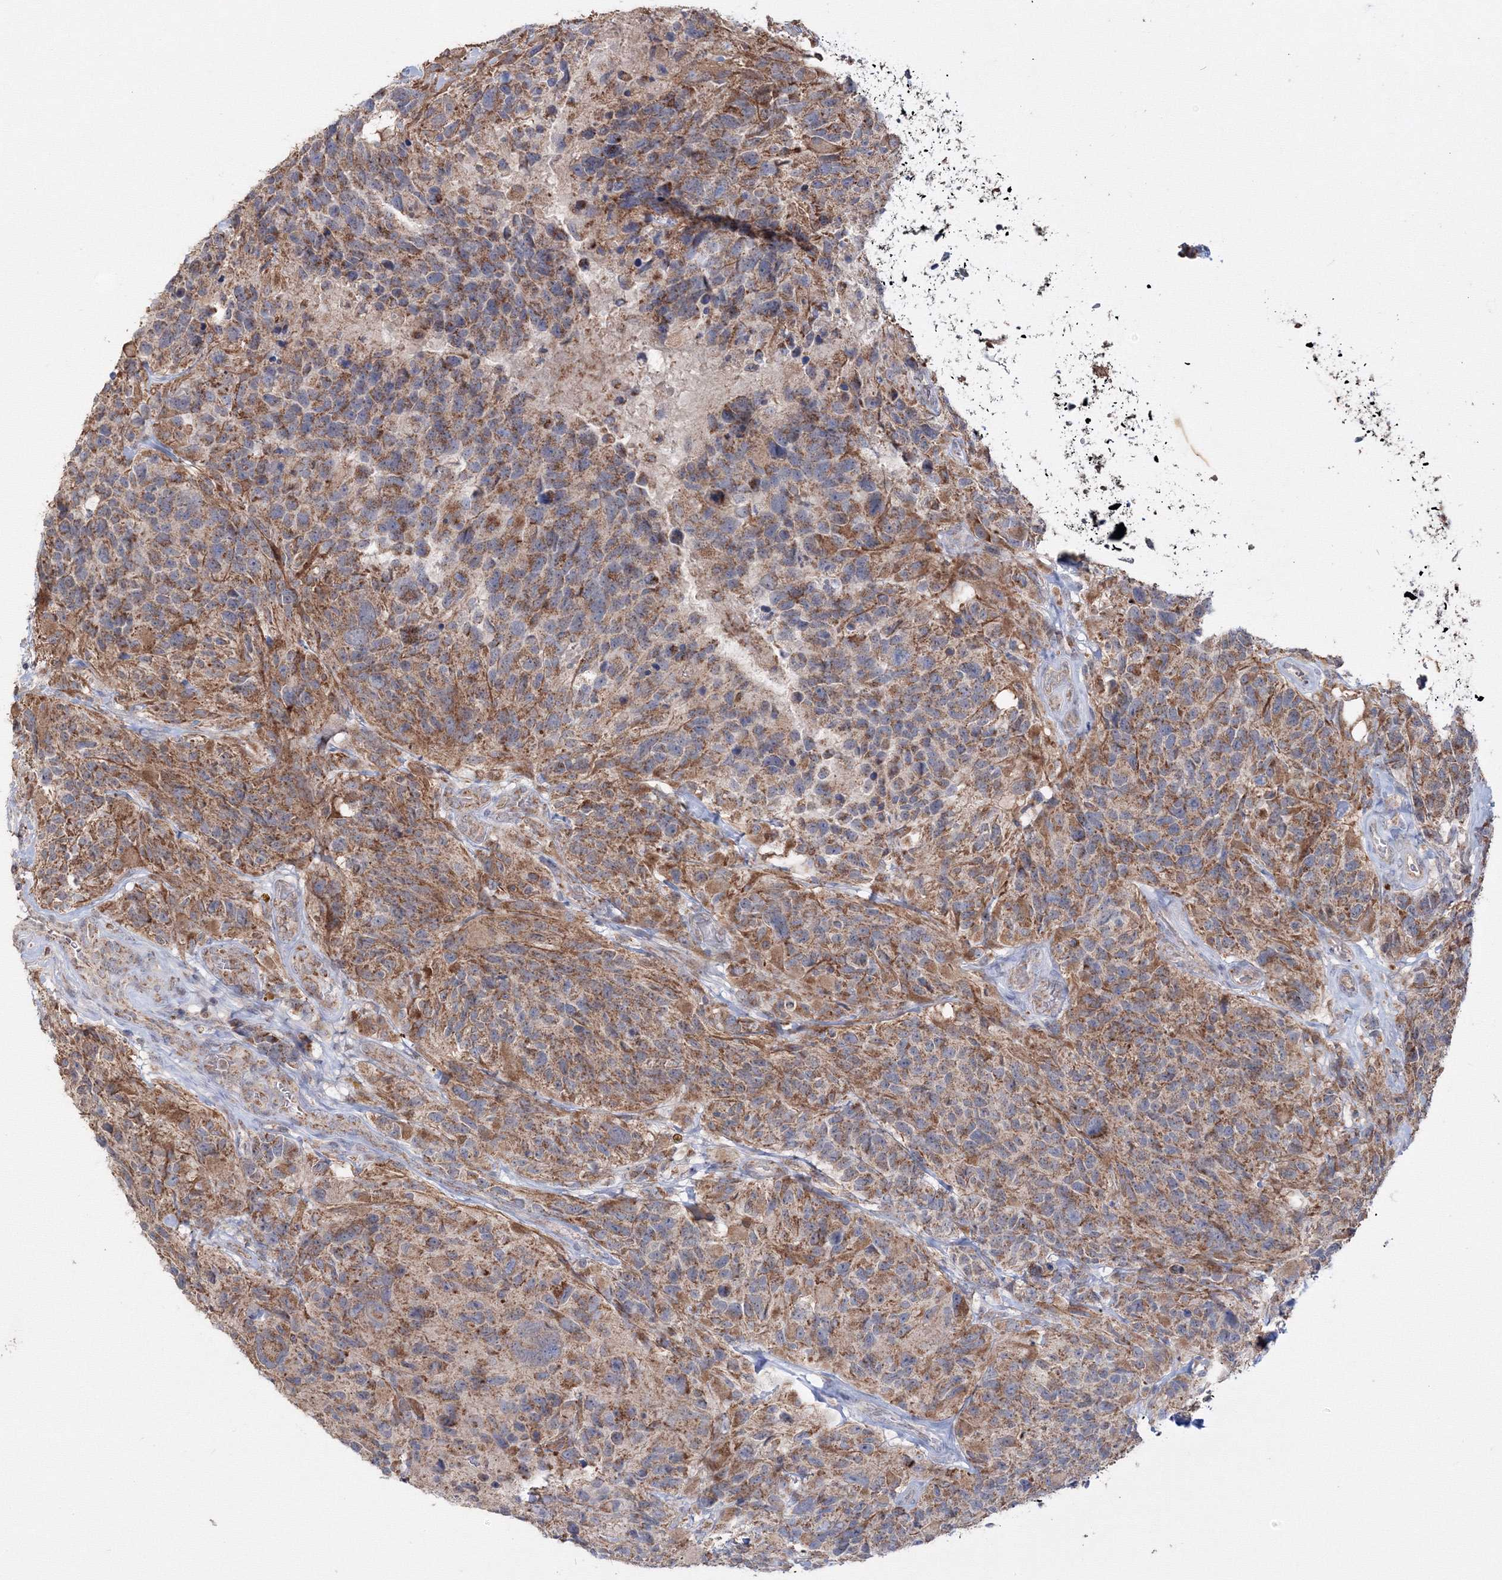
{"staining": {"intensity": "weak", "quantity": "25%-75%", "location": "cytoplasmic/membranous"}, "tissue": "glioma", "cell_type": "Tumor cells", "image_type": "cancer", "snomed": [{"axis": "morphology", "description": "Glioma, malignant, High grade"}, {"axis": "topography", "description": "Brain"}], "caption": "Glioma stained with a protein marker shows weak staining in tumor cells.", "gene": "PEX13", "patient": {"sex": "male", "age": 69}}